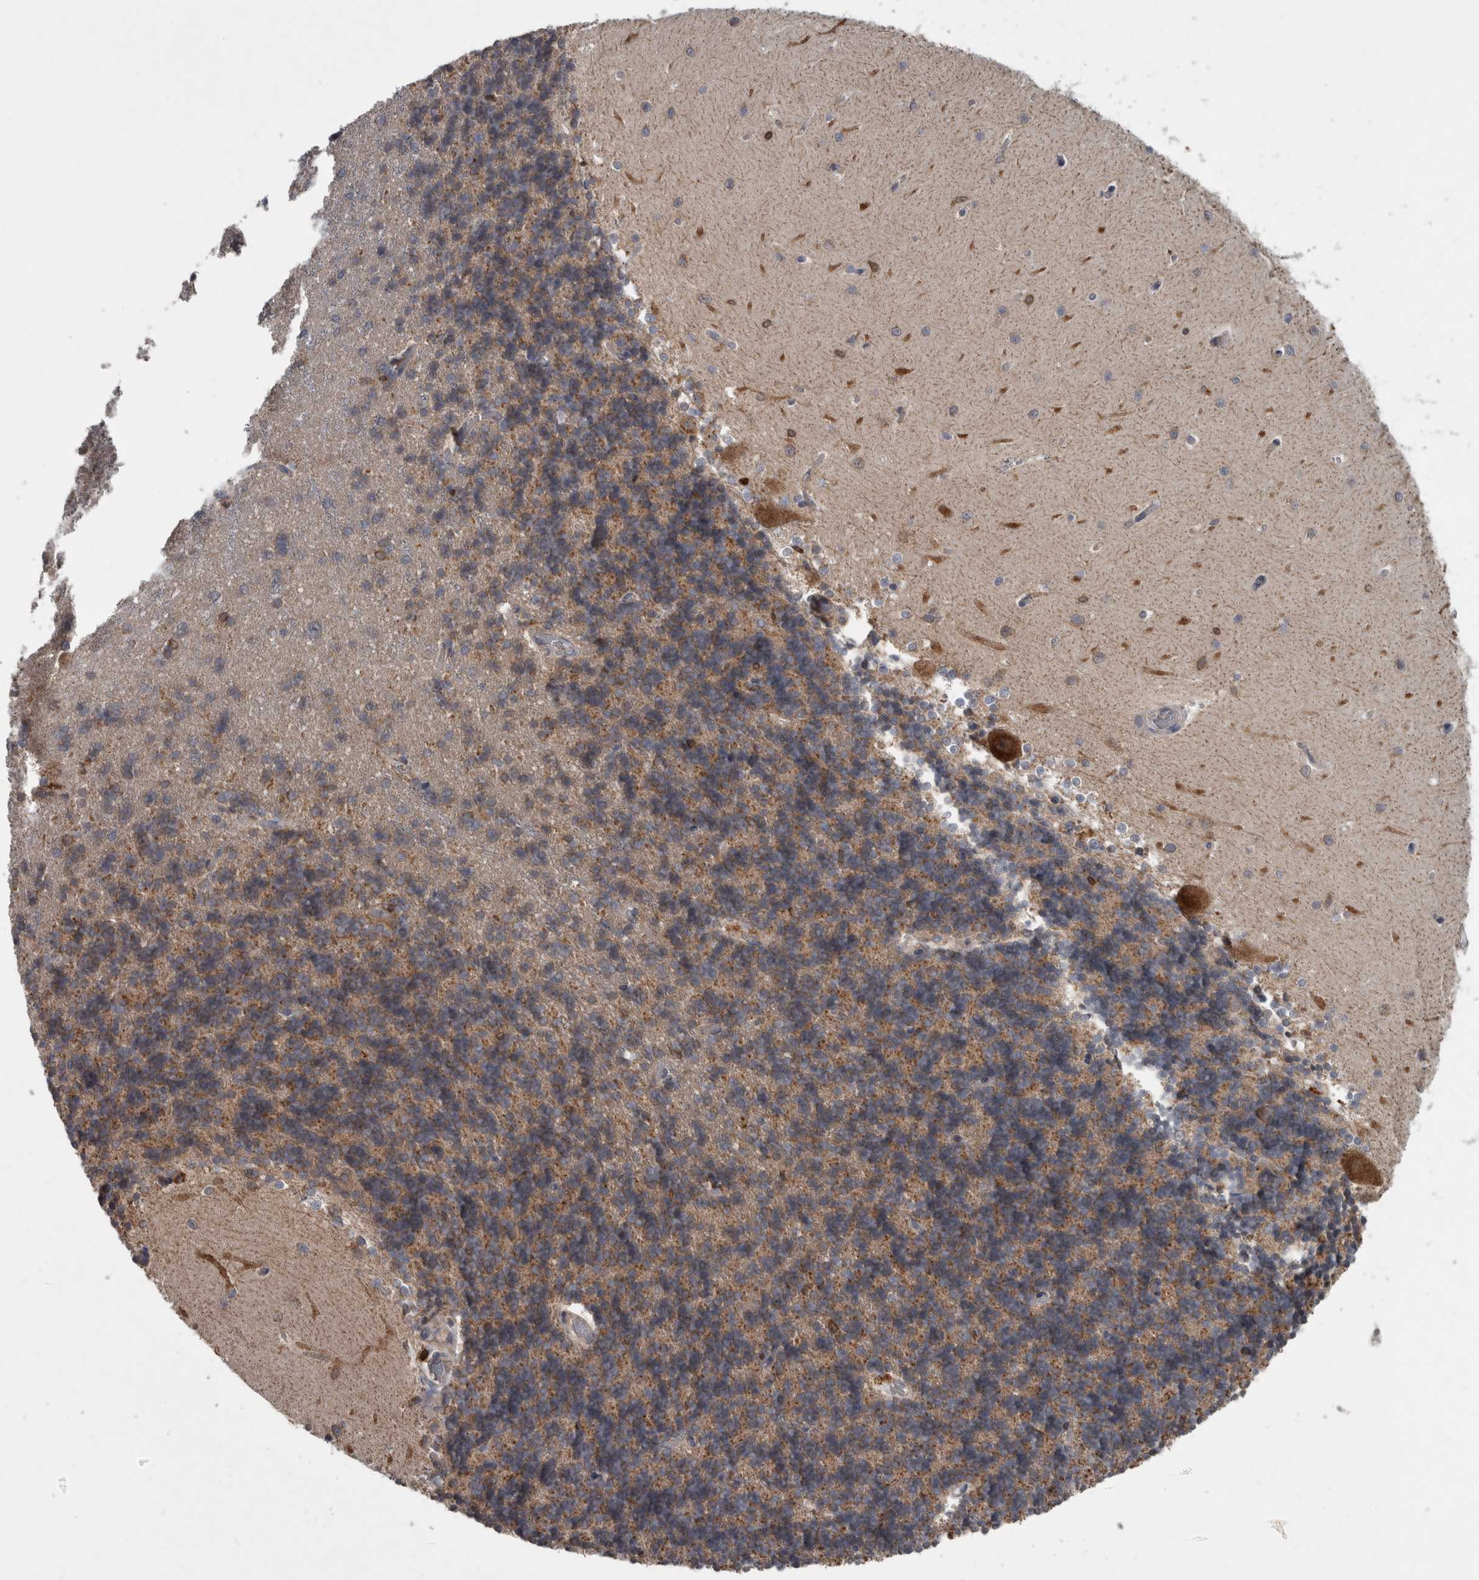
{"staining": {"intensity": "moderate", "quantity": "25%-75%", "location": "cytoplasmic/membranous"}, "tissue": "cerebellum", "cell_type": "Cells in granular layer", "image_type": "normal", "snomed": [{"axis": "morphology", "description": "Normal tissue, NOS"}, {"axis": "topography", "description": "Cerebellum"}], "caption": "High-magnification brightfield microscopy of benign cerebellum stained with DAB (brown) and counterstained with hematoxylin (blue). cells in granular layer exhibit moderate cytoplasmic/membranous expression is present in approximately25%-75% of cells.", "gene": "PPP1R3C", "patient": {"sex": "male", "age": 37}}